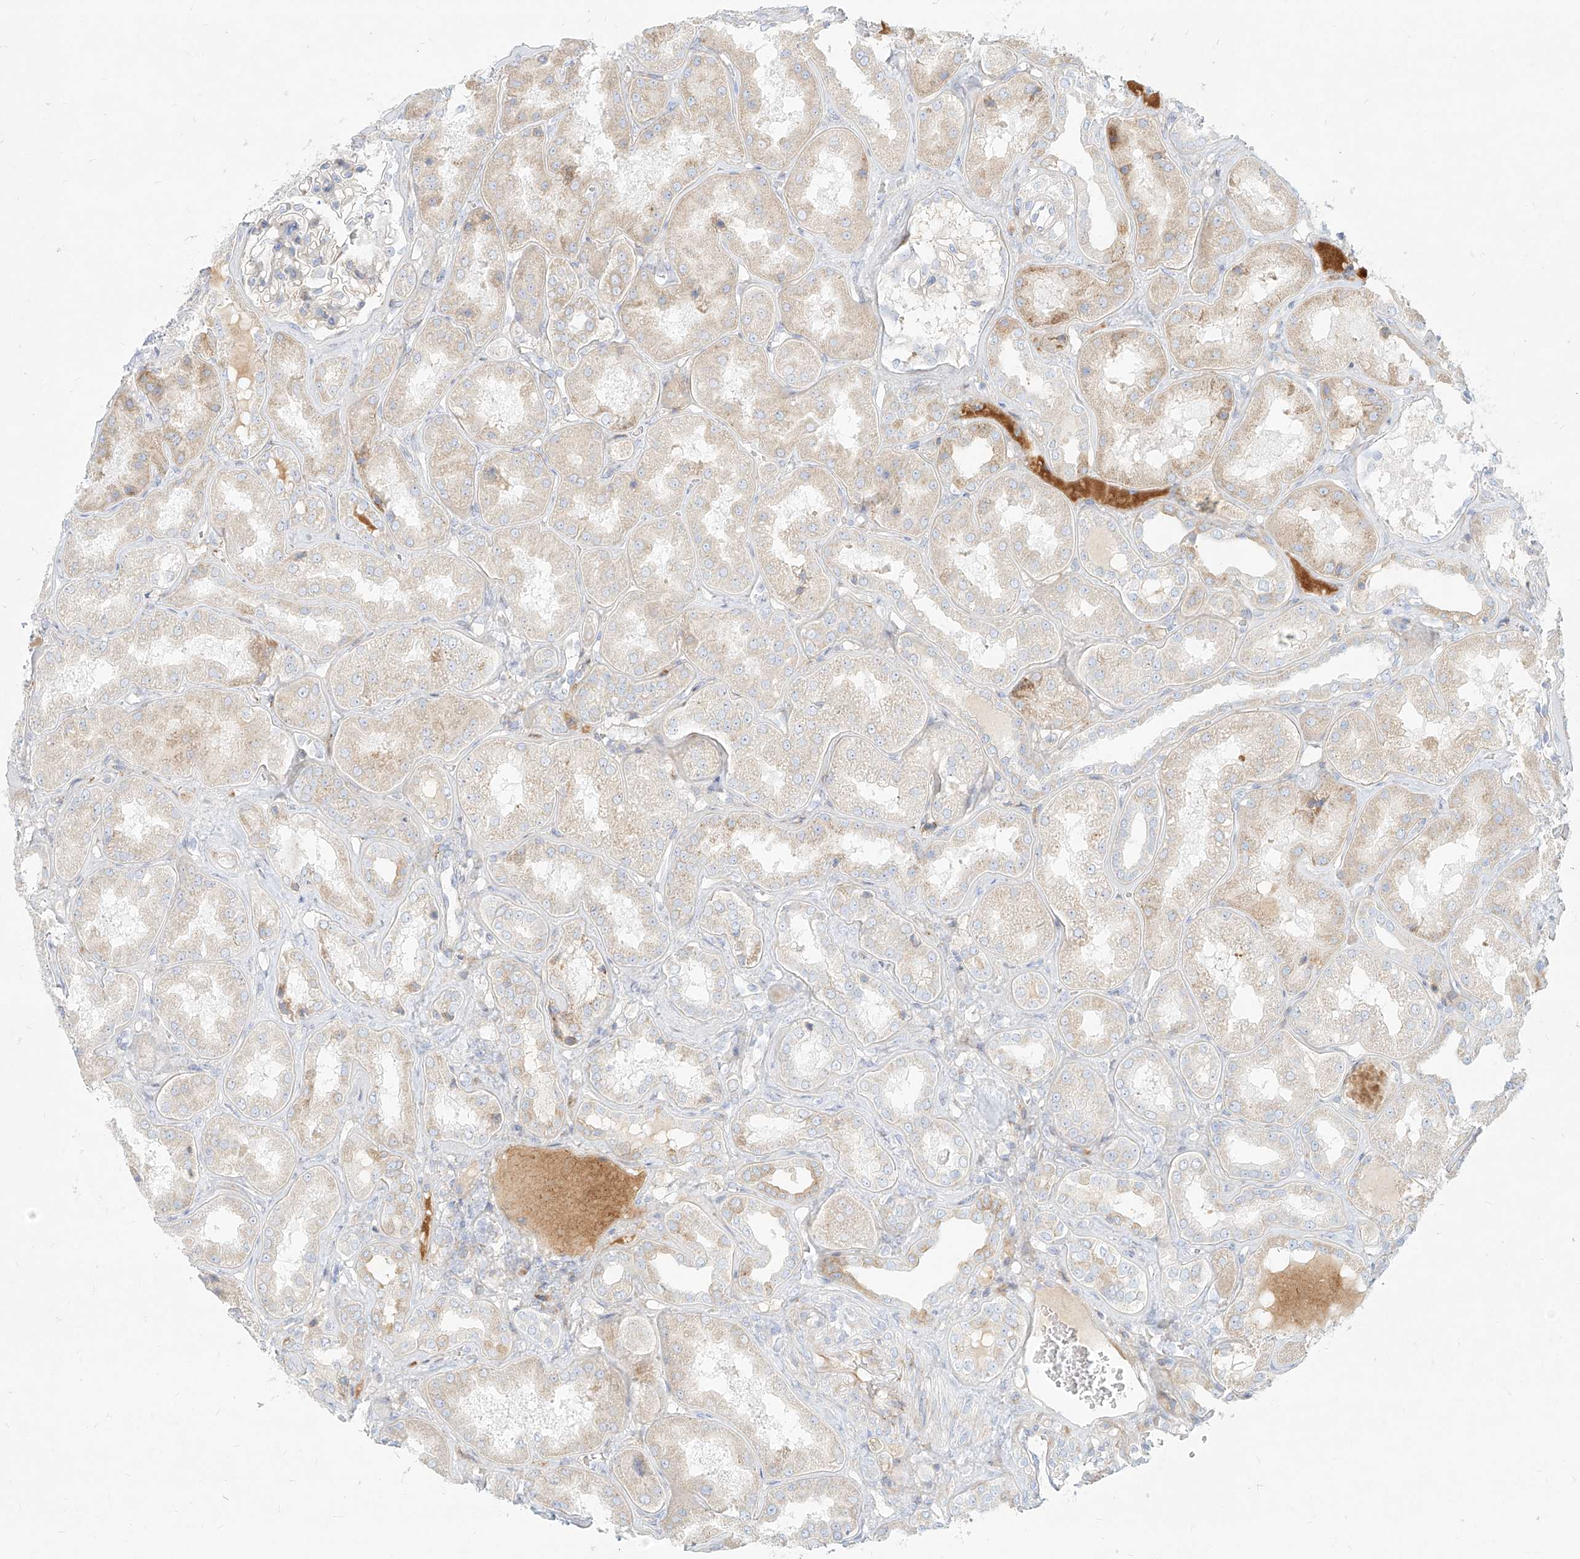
{"staining": {"intensity": "negative", "quantity": "none", "location": "none"}, "tissue": "kidney", "cell_type": "Cells in glomeruli", "image_type": "normal", "snomed": [{"axis": "morphology", "description": "Normal tissue, NOS"}, {"axis": "topography", "description": "Kidney"}], "caption": "DAB immunohistochemical staining of benign human kidney reveals no significant expression in cells in glomeruli. (Stains: DAB immunohistochemistry with hematoxylin counter stain, Microscopy: brightfield microscopy at high magnification).", "gene": "MTX2", "patient": {"sex": "female", "age": 56}}